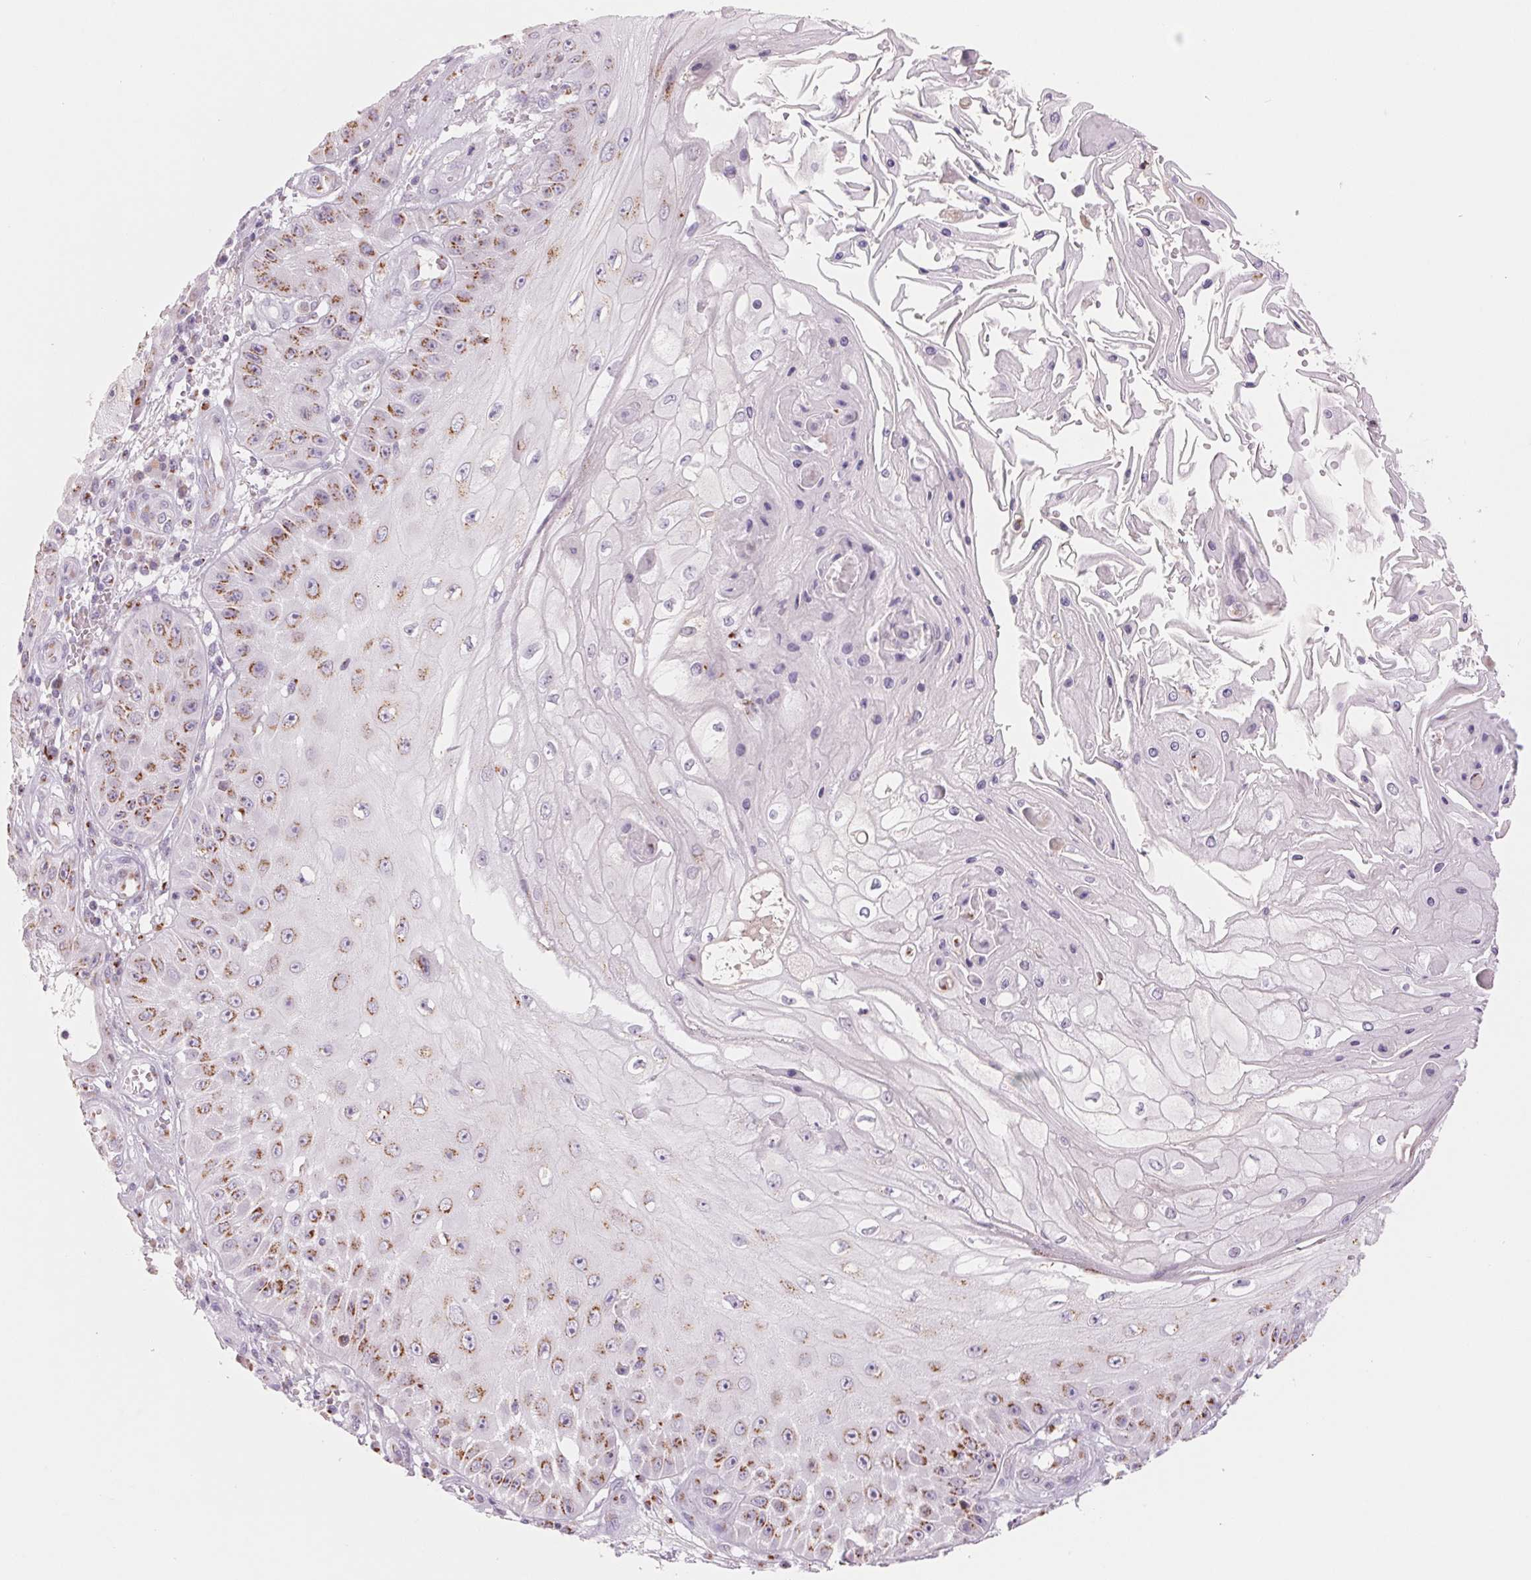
{"staining": {"intensity": "moderate", "quantity": "<25%", "location": "cytoplasmic/membranous"}, "tissue": "skin cancer", "cell_type": "Tumor cells", "image_type": "cancer", "snomed": [{"axis": "morphology", "description": "Squamous cell carcinoma, NOS"}, {"axis": "topography", "description": "Skin"}], "caption": "Protein analysis of skin cancer tissue exhibits moderate cytoplasmic/membranous positivity in about <25% of tumor cells.", "gene": "GALNT7", "patient": {"sex": "male", "age": 70}}